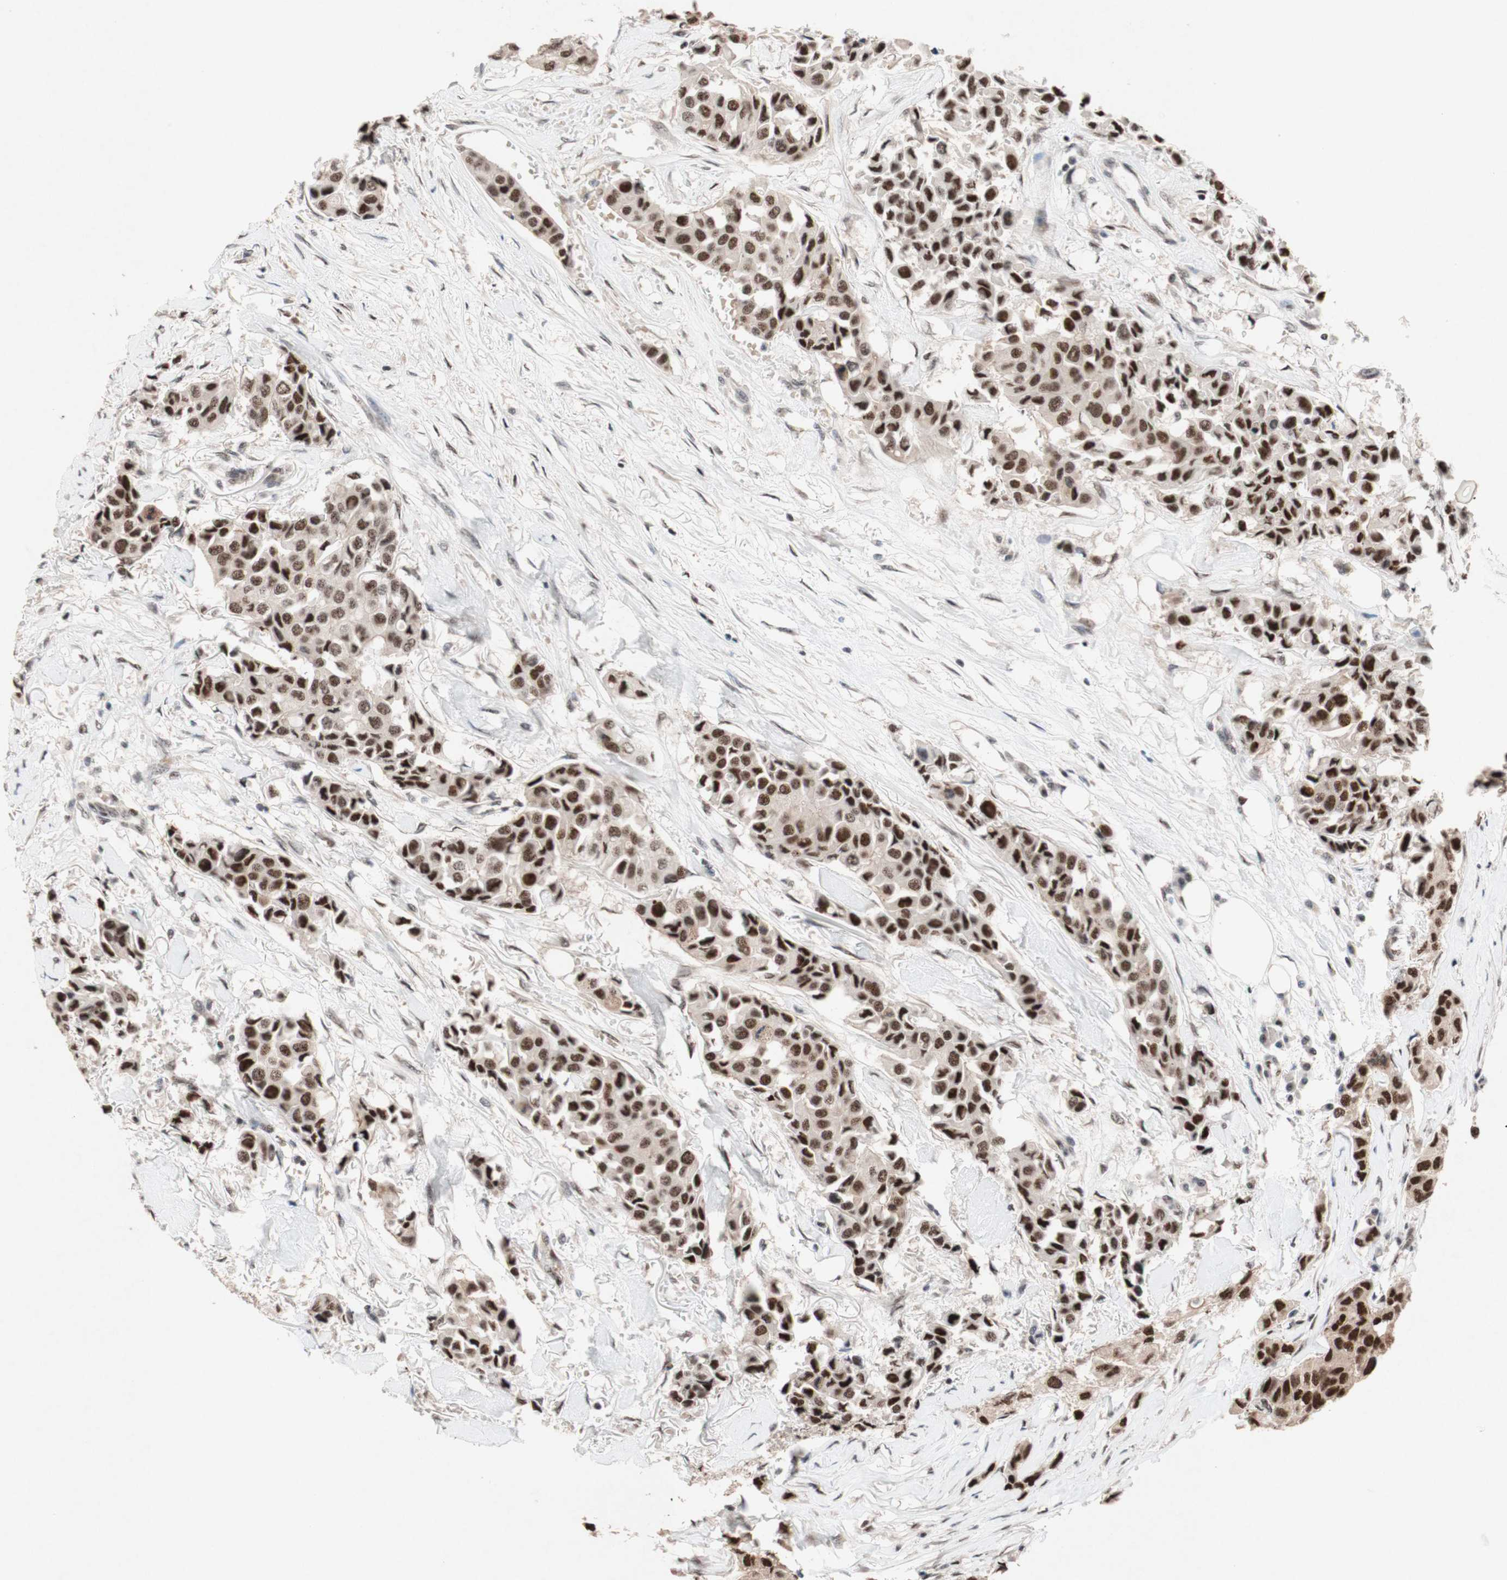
{"staining": {"intensity": "strong", "quantity": ">75%", "location": "nuclear"}, "tissue": "breast cancer", "cell_type": "Tumor cells", "image_type": "cancer", "snomed": [{"axis": "morphology", "description": "Duct carcinoma"}, {"axis": "topography", "description": "Breast"}], "caption": "This photomicrograph shows immunohistochemistry (IHC) staining of infiltrating ductal carcinoma (breast), with high strong nuclear staining in about >75% of tumor cells.", "gene": "TLE1", "patient": {"sex": "female", "age": 80}}